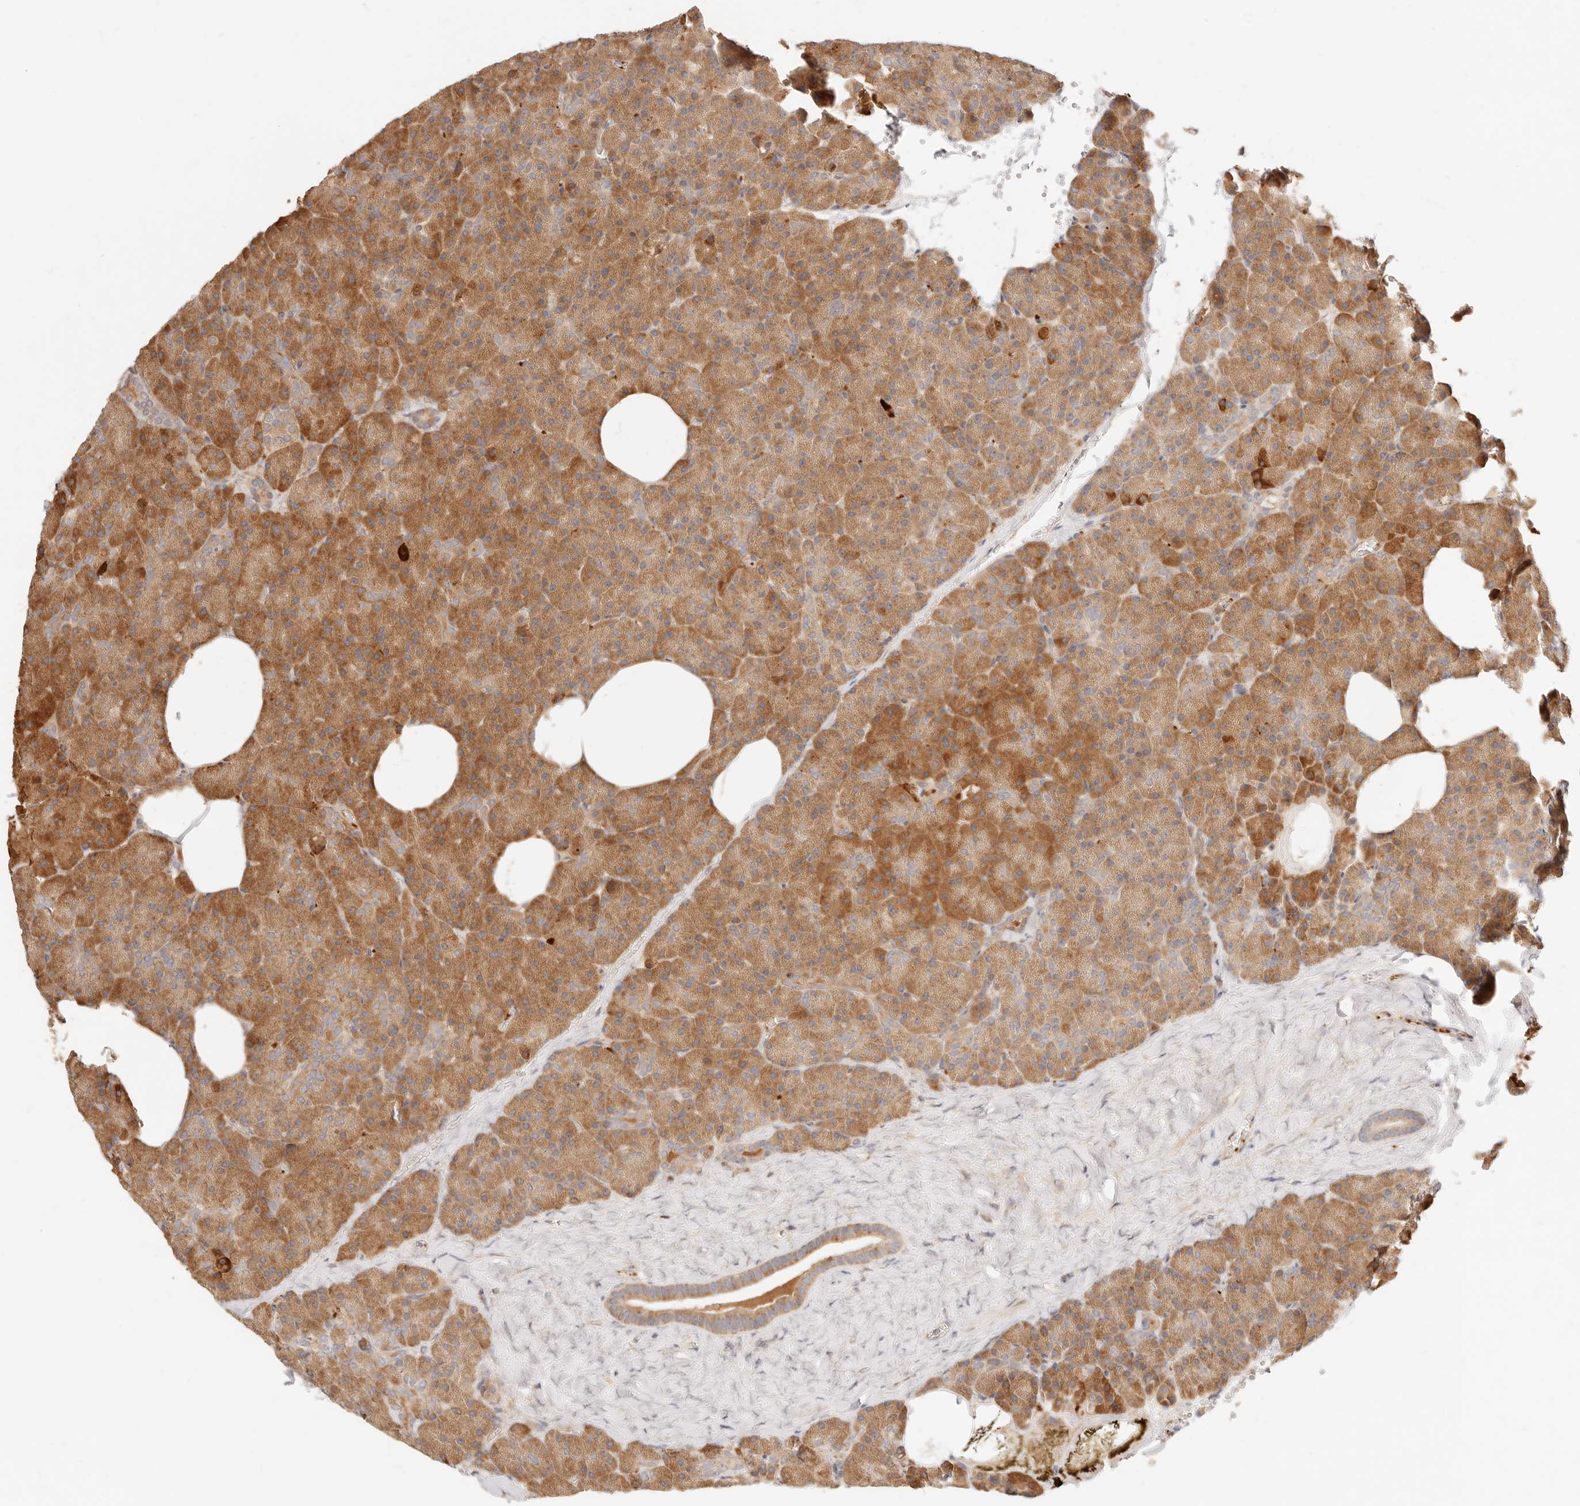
{"staining": {"intensity": "strong", "quantity": ">75%", "location": "cytoplasmic/membranous"}, "tissue": "pancreas", "cell_type": "Exocrine glandular cells", "image_type": "normal", "snomed": [{"axis": "morphology", "description": "Normal tissue, NOS"}, {"axis": "morphology", "description": "Carcinoid, malignant, NOS"}, {"axis": "topography", "description": "Pancreas"}], "caption": "This micrograph reveals immunohistochemistry staining of normal pancreas, with high strong cytoplasmic/membranous staining in approximately >75% of exocrine glandular cells.", "gene": "UBXN10", "patient": {"sex": "female", "age": 35}}